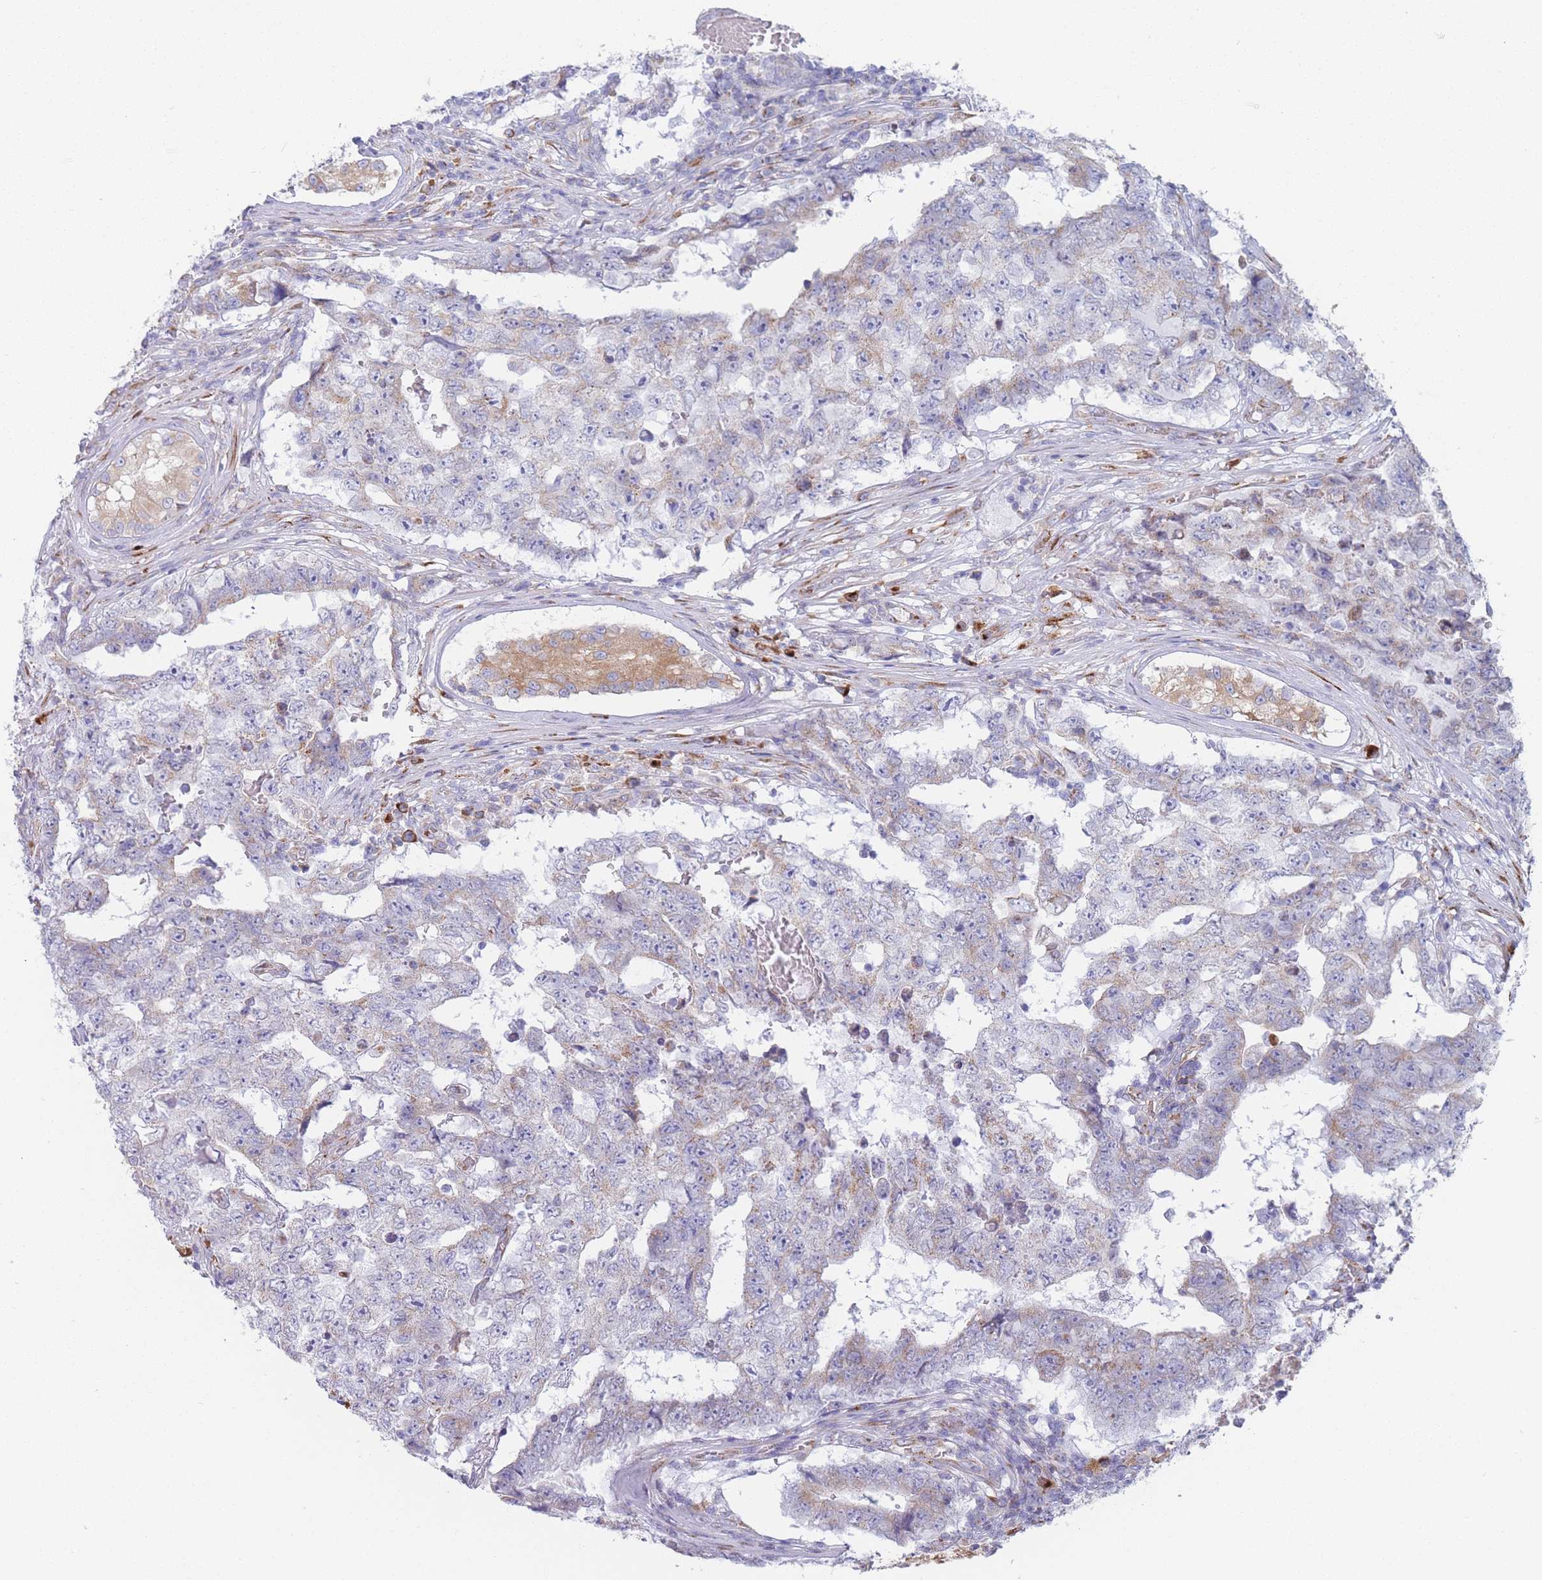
{"staining": {"intensity": "weak", "quantity": "<25%", "location": "cytoplasmic/membranous"}, "tissue": "testis cancer", "cell_type": "Tumor cells", "image_type": "cancer", "snomed": [{"axis": "morphology", "description": "Carcinoma, Embryonal, NOS"}, {"axis": "topography", "description": "Testis"}], "caption": "Immunohistochemistry of testis cancer exhibits no positivity in tumor cells.", "gene": "MRPL30", "patient": {"sex": "male", "age": 25}}